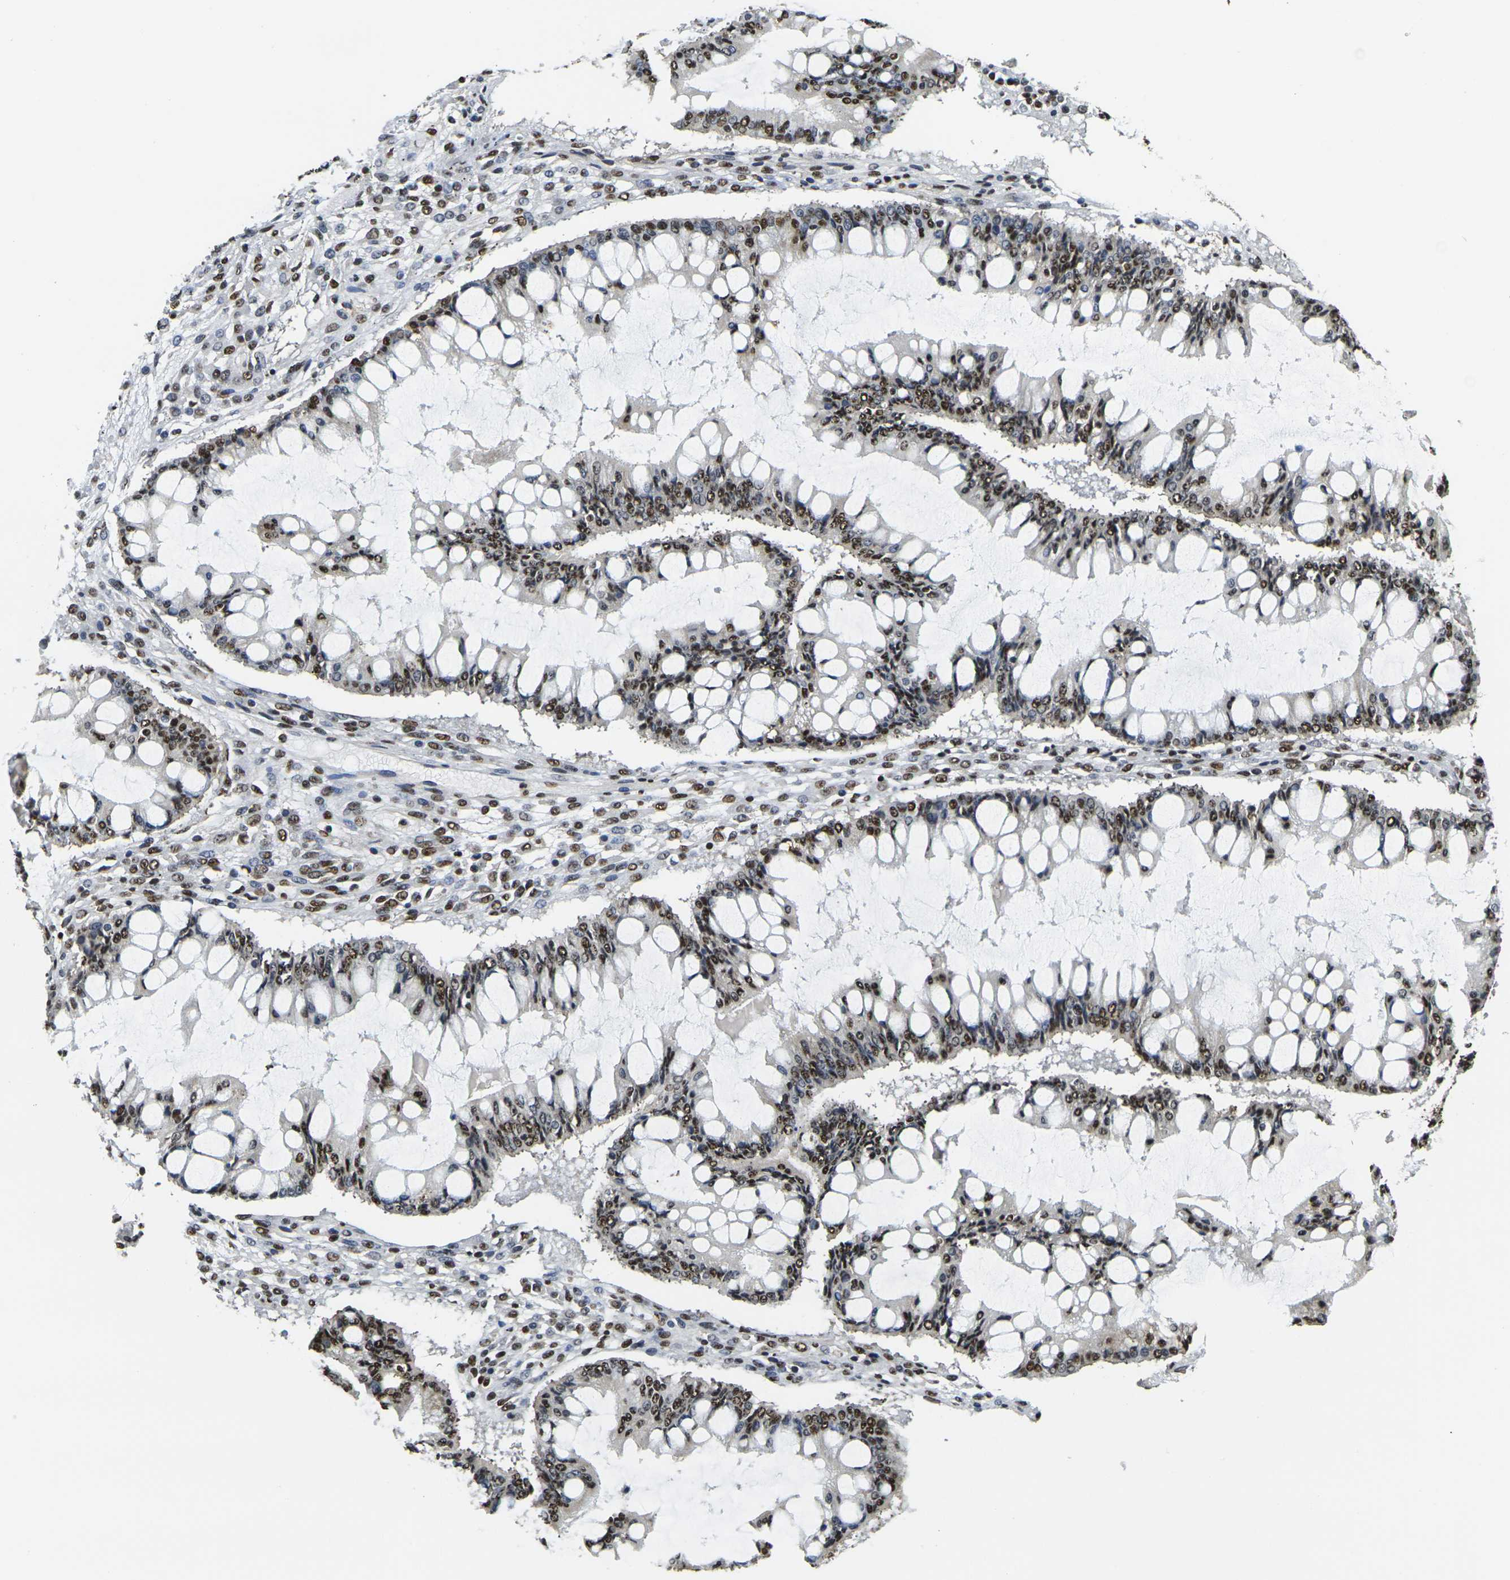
{"staining": {"intensity": "moderate", "quantity": ">75%", "location": "nuclear"}, "tissue": "ovarian cancer", "cell_type": "Tumor cells", "image_type": "cancer", "snomed": [{"axis": "morphology", "description": "Cystadenocarcinoma, mucinous, NOS"}, {"axis": "topography", "description": "Ovary"}], "caption": "Immunohistochemistry (IHC) (DAB (3,3'-diaminobenzidine)) staining of human mucinous cystadenocarcinoma (ovarian) demonstrates moderate nuclear protein positivity in approximately >75% of tumor cells.", "gene": "SMARCC1", "patient": {"sex": "female", "age": 73}}